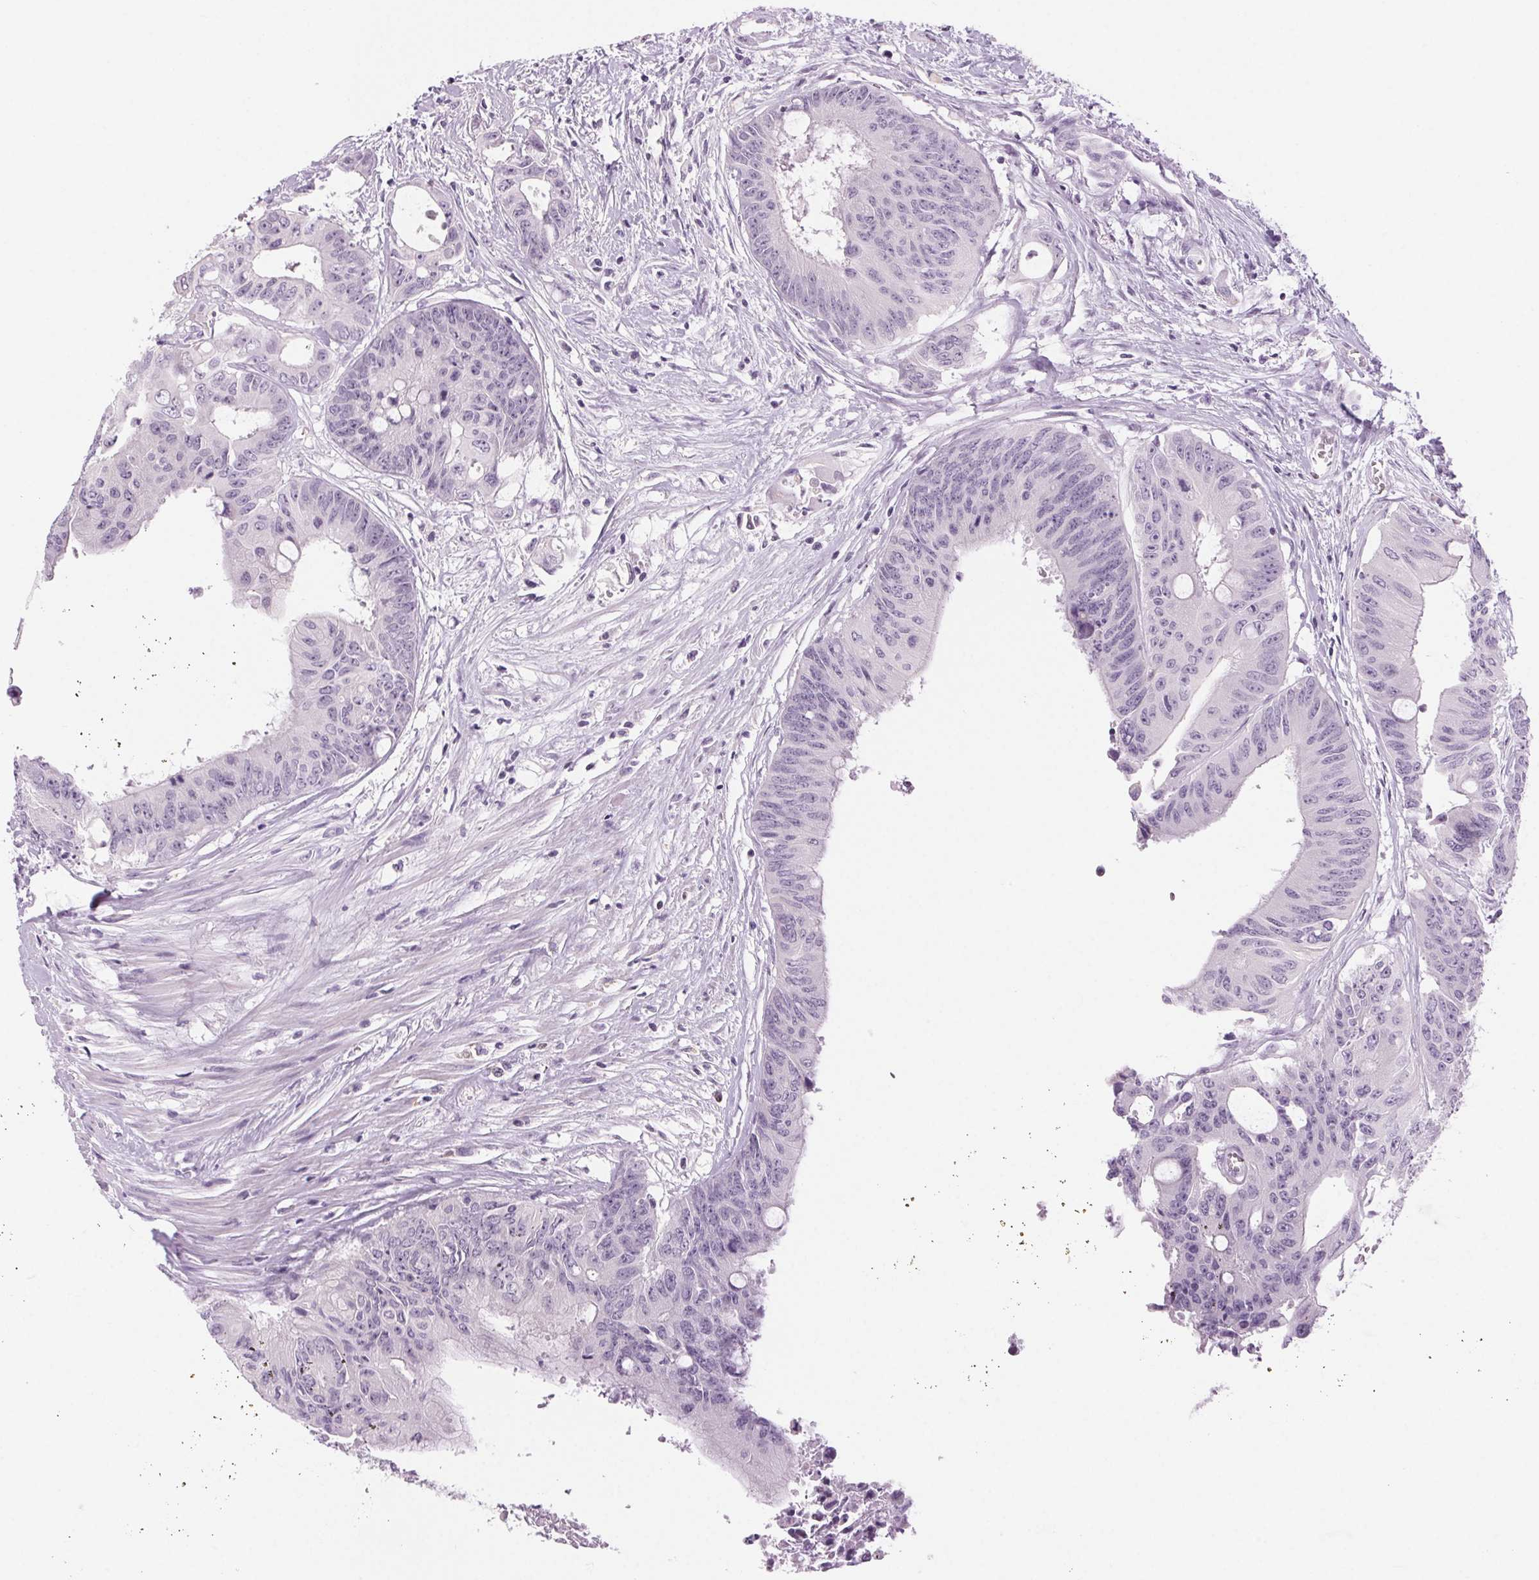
{"staining": {"intensity": "negative", "quantity": "none", "location": "none"}, "tissue": "colorectal cancer", "cell_type": "Tumor cells", "image_type": "cancer", "snomed": [{"axis": "morphology", "description": "Adenocarcinoma, NOS"}, {"axis": "topography", "description": "Rectum"}], "caption": "Protein analysis of colorectal cancer (adenocarcinoma) displays no significant staining in tumor cells.", "gene": "SLC6A19", "patient": {"sex": "male", "age": 59}}